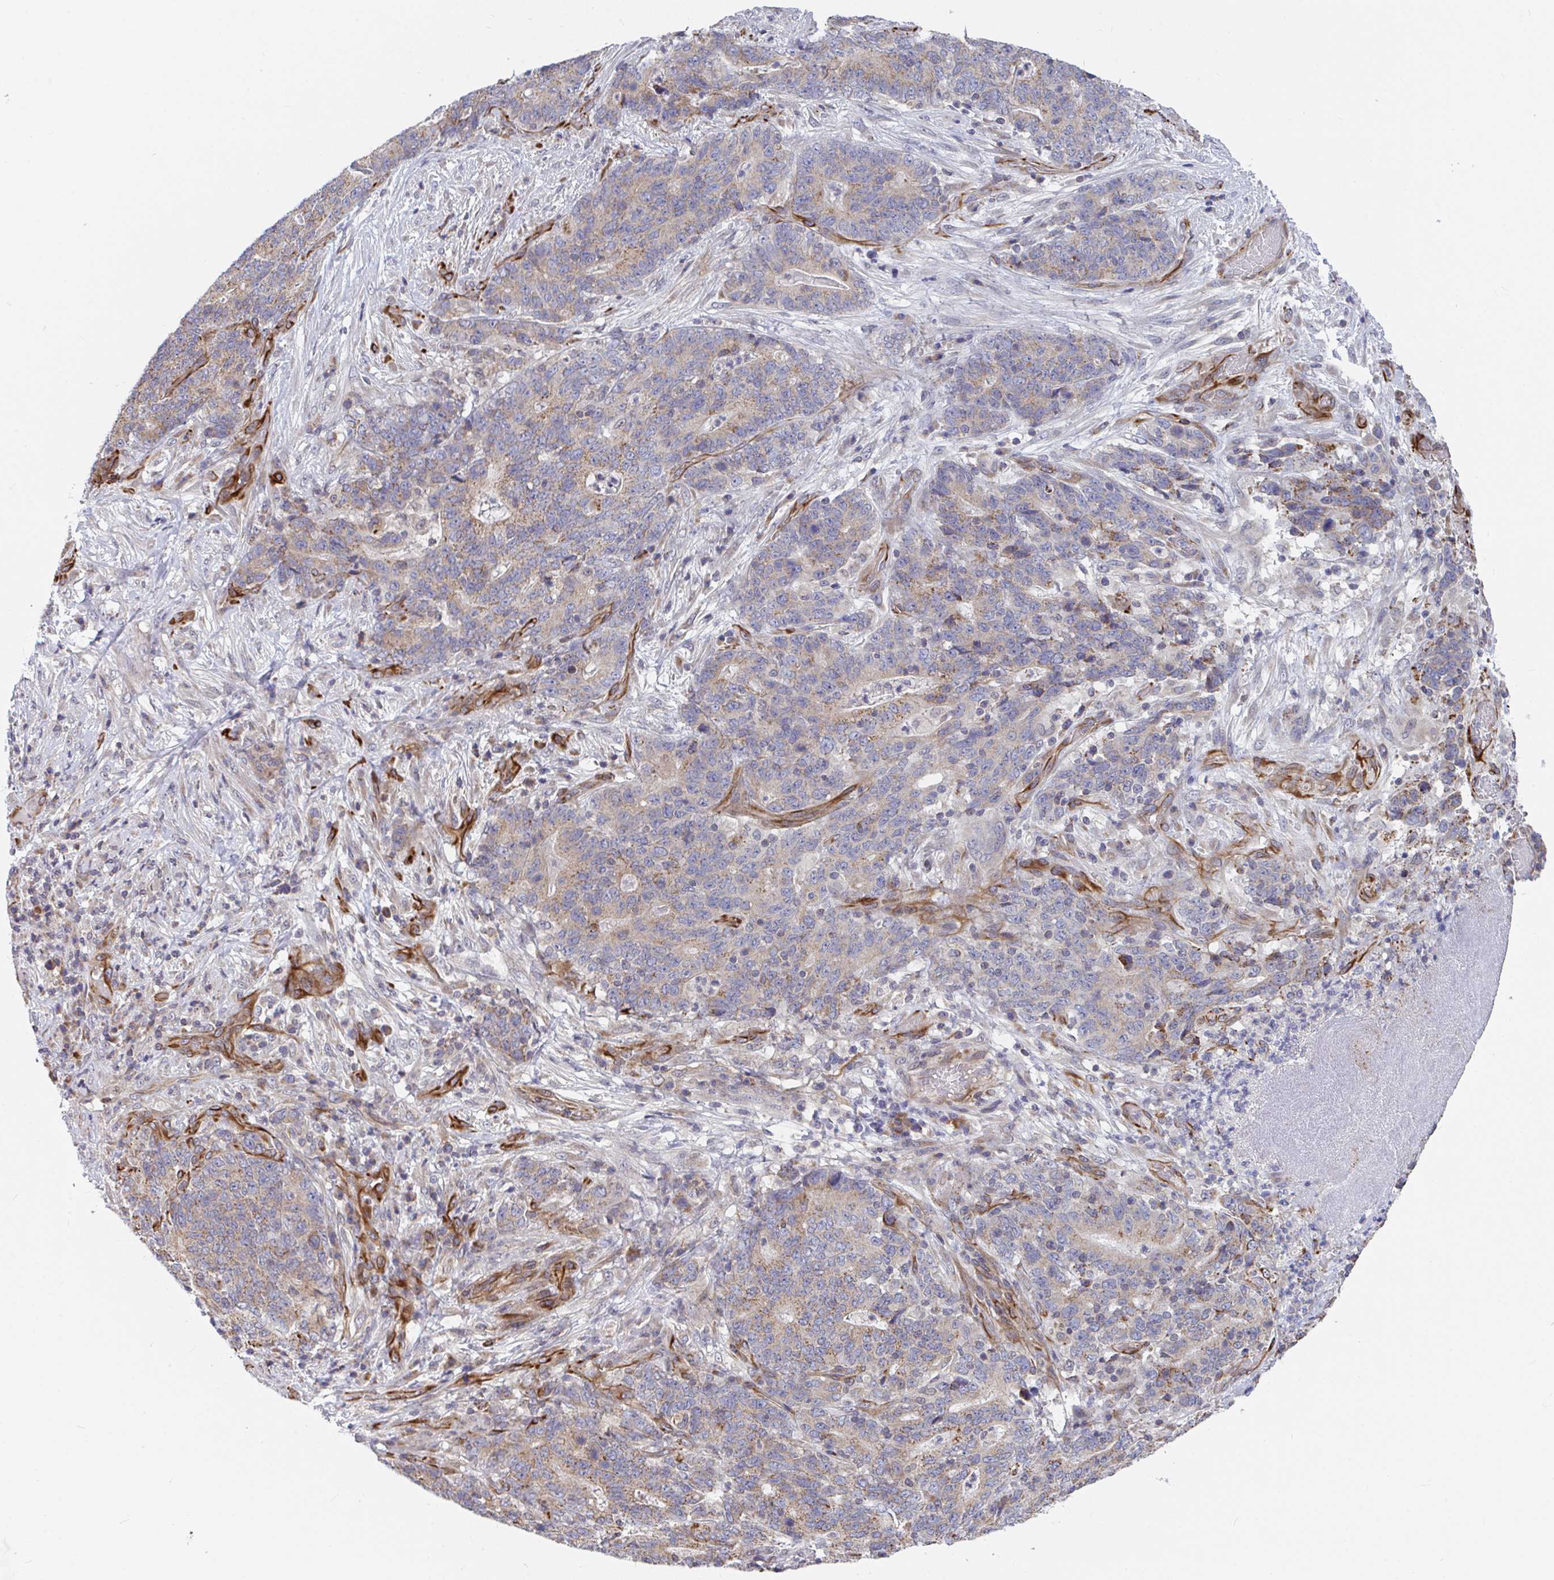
{"staining": {"intensity": "moderate", "quantity": ">75%", "location": "cytoplasmic/membranous"}, "tissue": "stomach cancer", "cell_type": "Tumor cells", "image_type": "cancer", "snomed": [{"axis": "morphology", "description": "Normal tissue, NOS"}, {"axis": "morphology", "description": "Adenocarcinoma, NOS"}, {"axis": "topography", "description": "Stomach"}], "caption": "Protein staining displays moderate cytoplasmic/membranous positivity in approximately >75% of tumor cells in stomach adenocarcinoma.", "gene": "EIF1AD", "patient": {"sex": "female", "age": 64}}